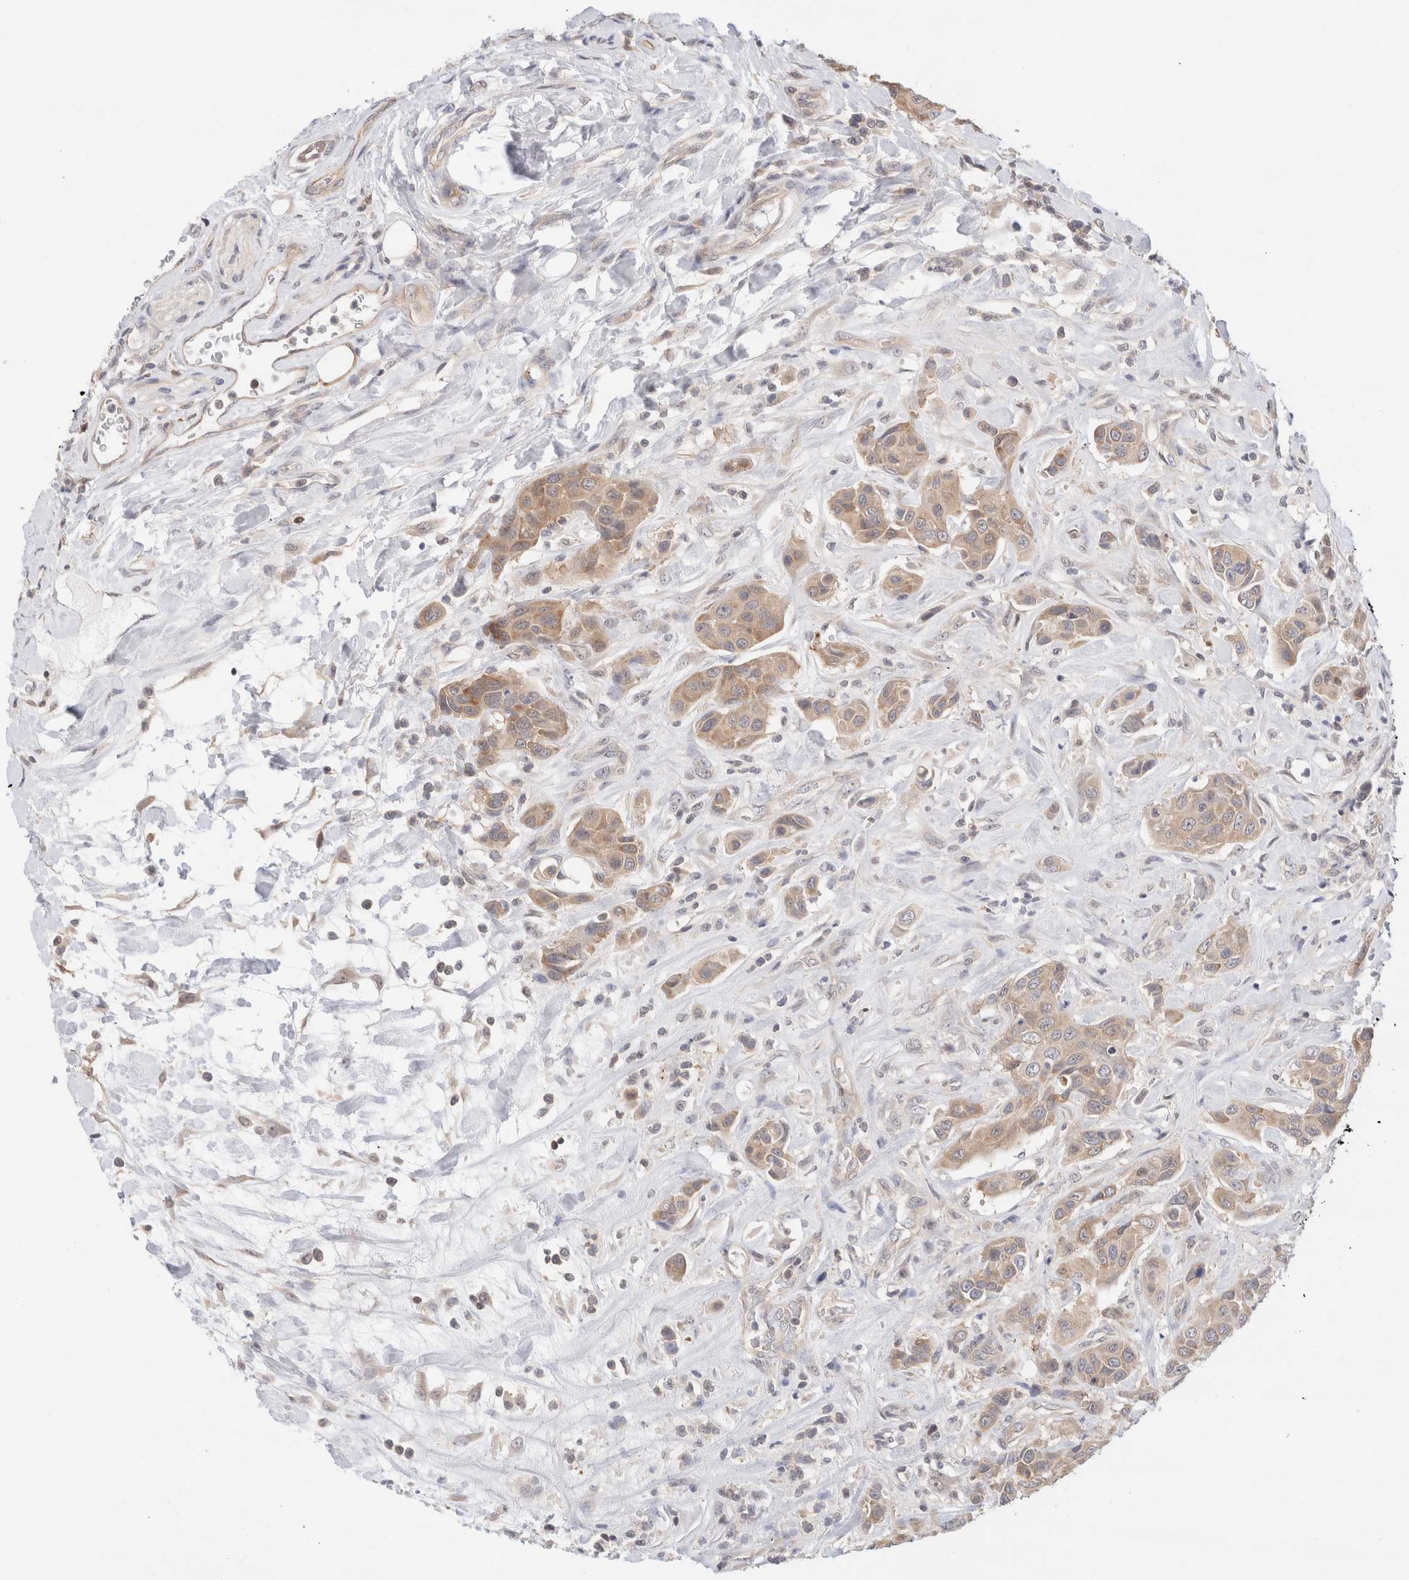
{"staining": {"intensity": "weak", "quantity": ">75%", "location": "cytoplasmic/membranous"}, "tissue": "urothelial cancer", "cell_type": "Tumor cells", "image_type": "cancer", "snomed": [{"axis": "morphology", "description": "Urothelial carcinoma, High grade"}, {"axis": "topography", "description": "Urinary bladder"}], "caption": "Protein expression analysis of urothelial cancer shows weak cytoplasmic/membranous expression in approximately >75% of tumor cells.", "gene": "C17orf97", "patient": {"sex": "male", "age": 50}}